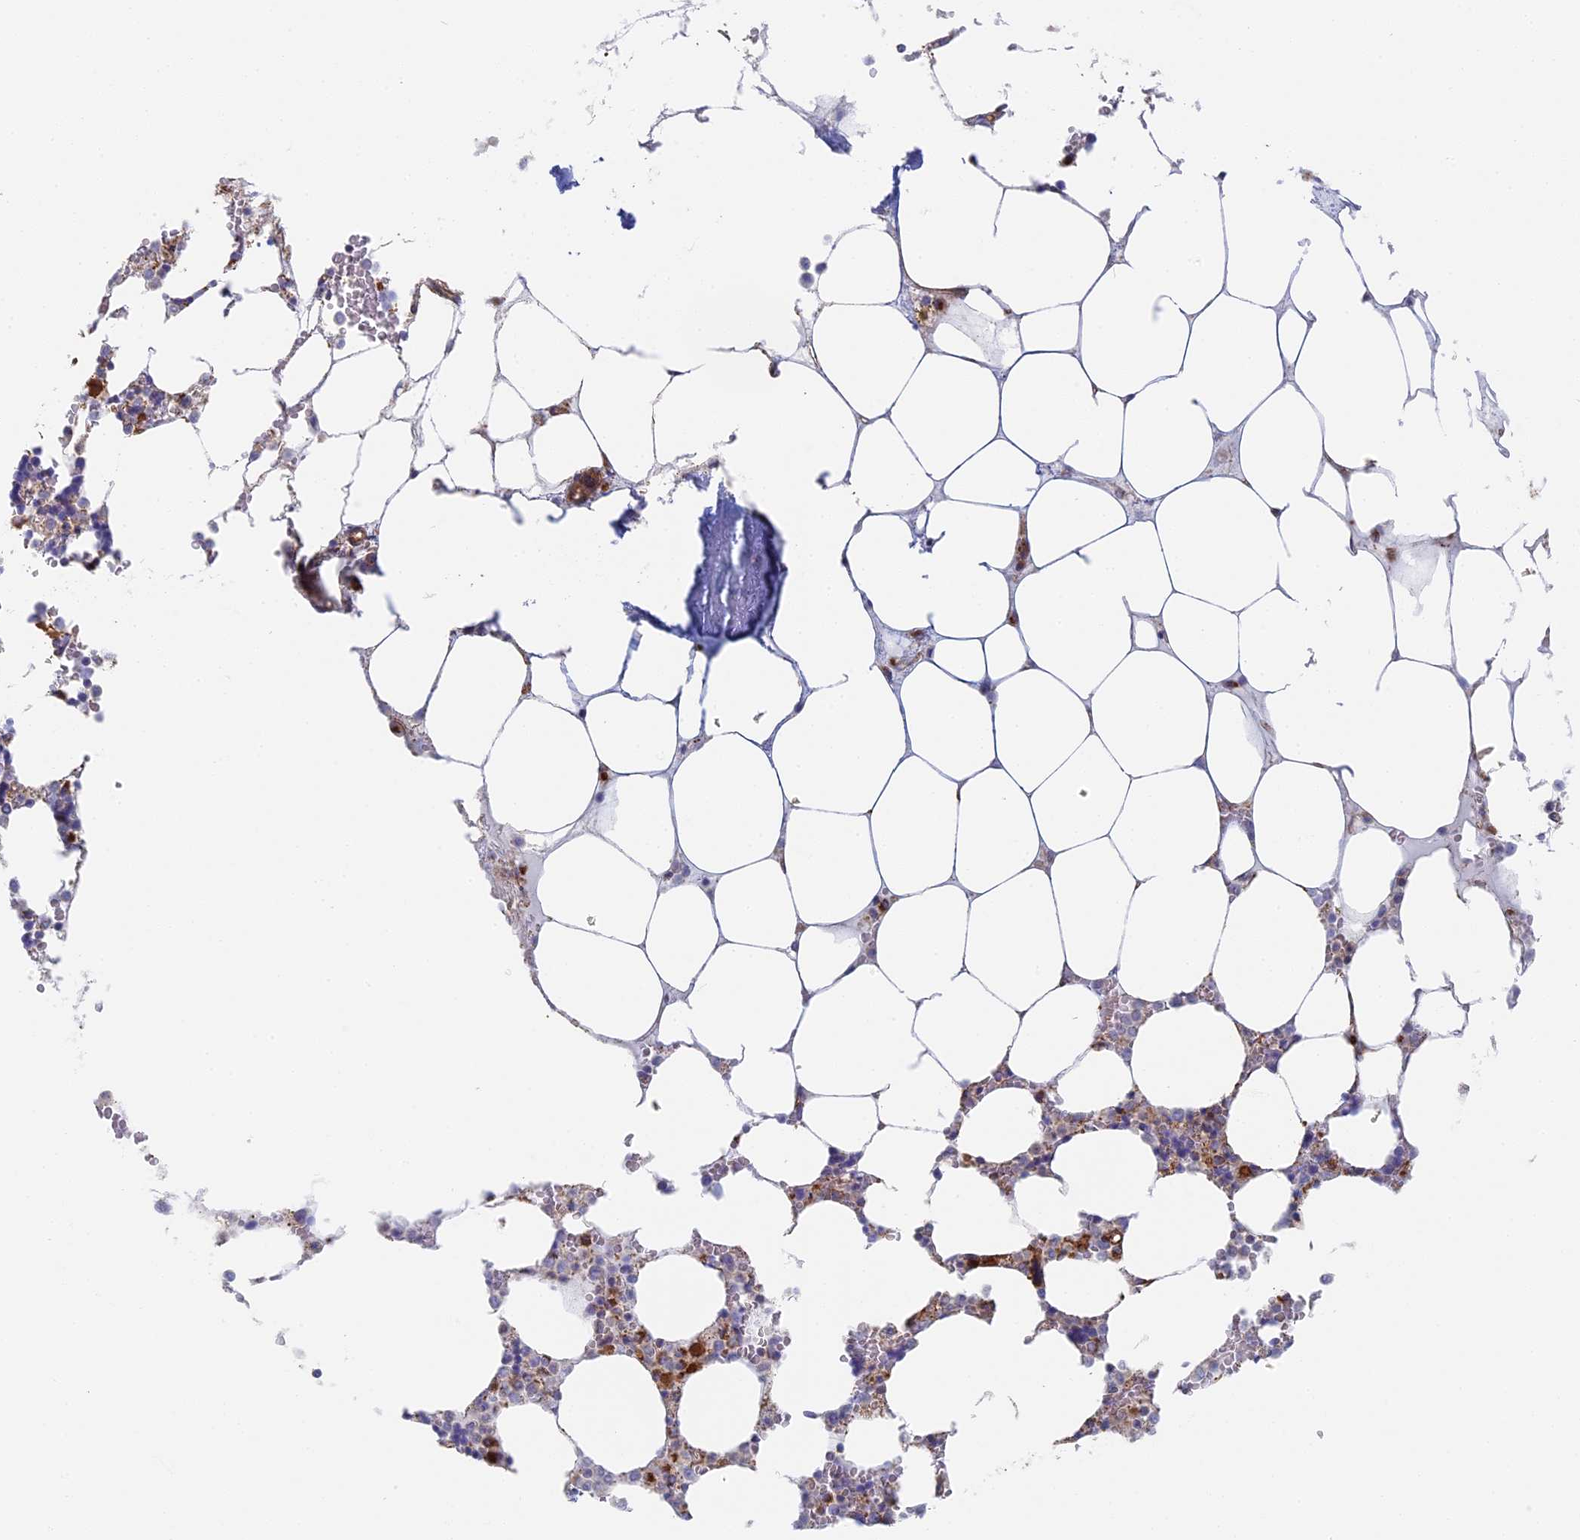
{"staining": {"intensity": "strong", "quantity": "25%-75%", "location": "cytoplasmic/membranous"}, "tissue": "bone marrow", "cell_type": "Hematopoietic cells", "image_type": "normal", "snomed": [{"axis": "morphology", "description": "Normal tissue, NOS"}, {"axis": "topography", "description": "Bone marrow"}], "caption": "Protein analysis of normal bone marrow reveals strong cytoplasmic/membranous expression in about 25%-75% of hematopoietic cells.", "gene": "DDA1", "patient": {"sex": "male", "age": 64}}